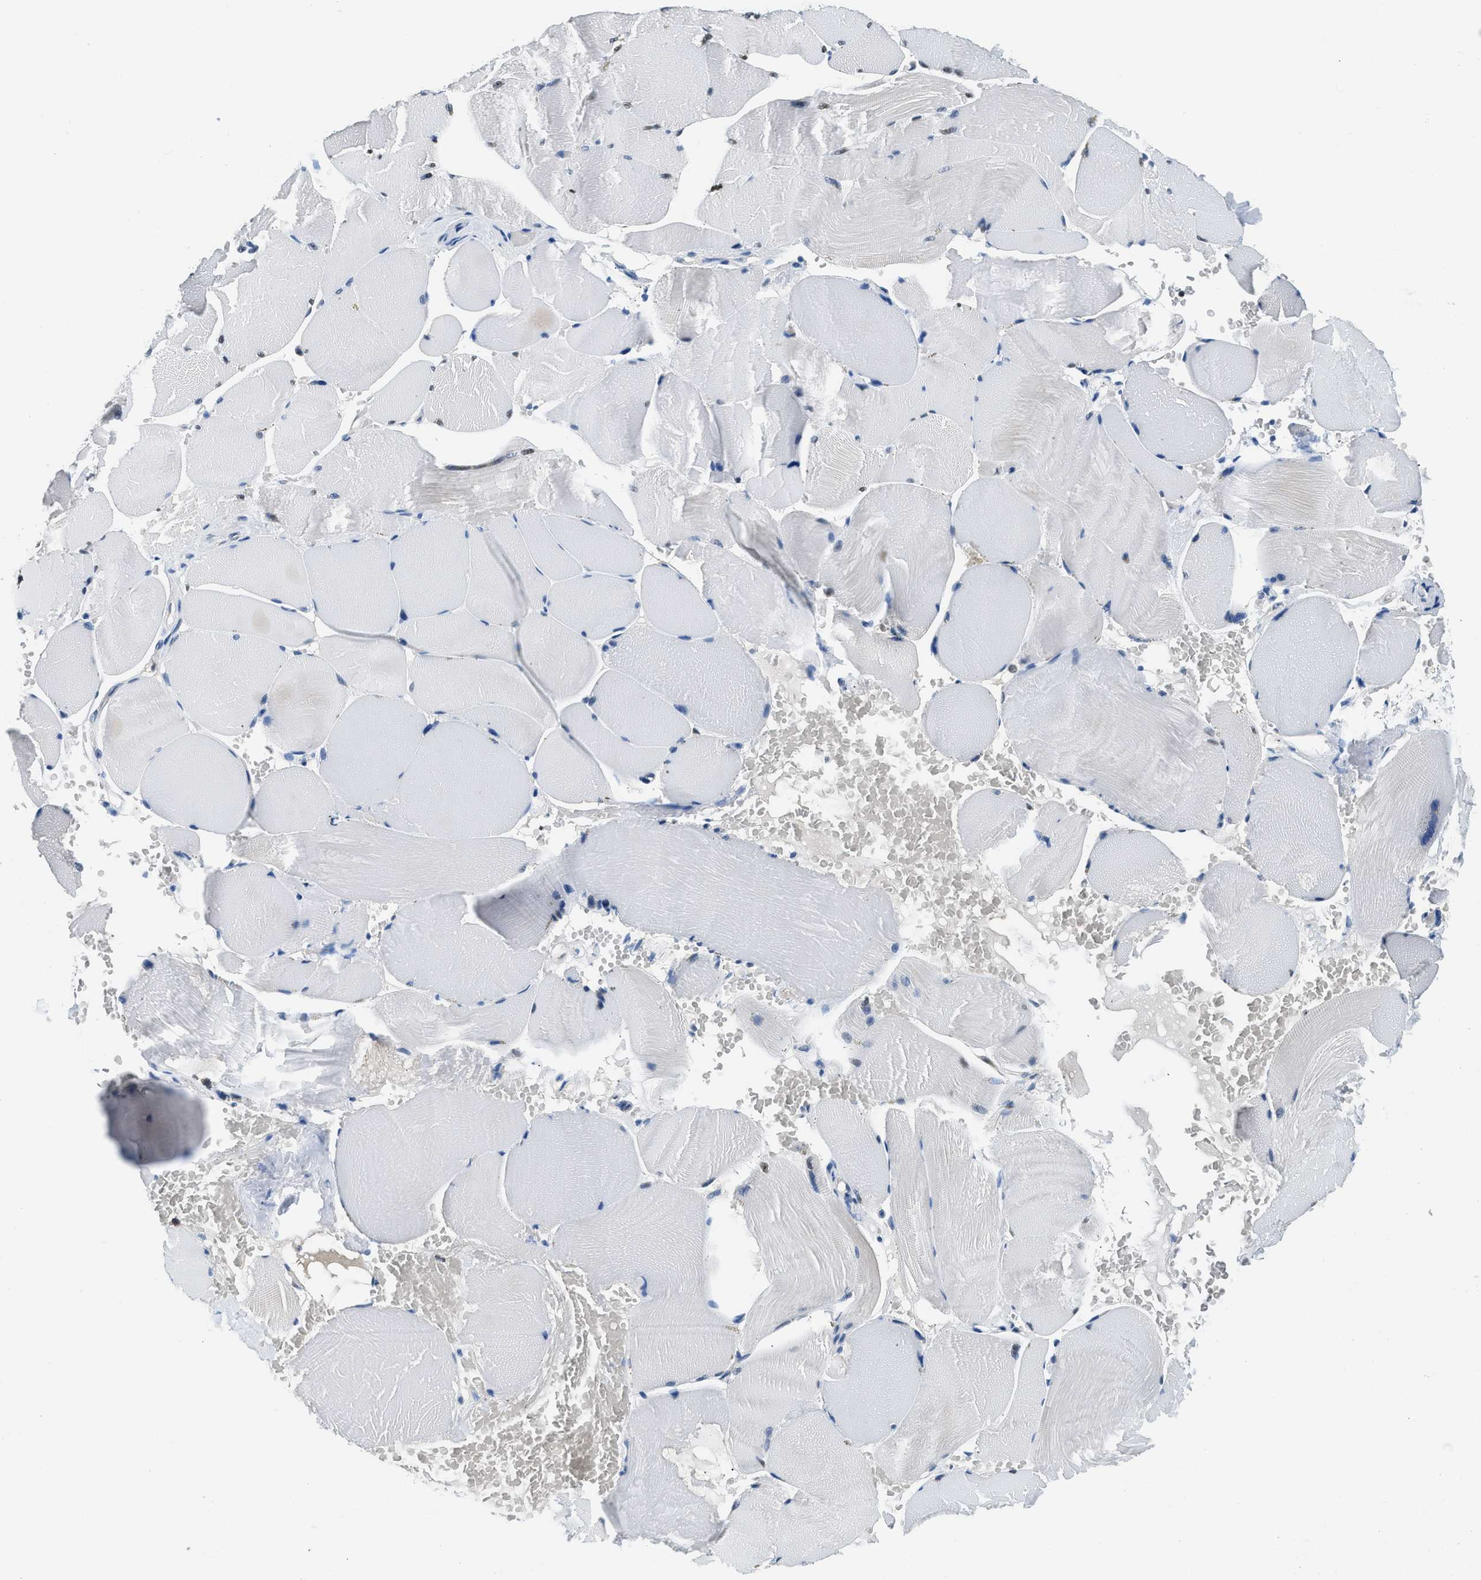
{"staining": {"intensity": "weak", "quantity": "25%-75%", "location": "nuclear"}, "tissue": "skeletal muscle", "cell_type": "Myocytes", "image_type": "normal", "snomed": [{"axis": "morphology", "description": "Normal tissue, NOS"}, {"axis": "topography", "description": "Skin"}, {"axis": "topography", "description": "Skeletal muscle"}], "caption": "Myocytes show weak nuclear expression in approximately 25%-75% of cells in unremarkable skeletal muscle.", "gene": "ALX1", "patient": {"sex": "male", "age": 83}}